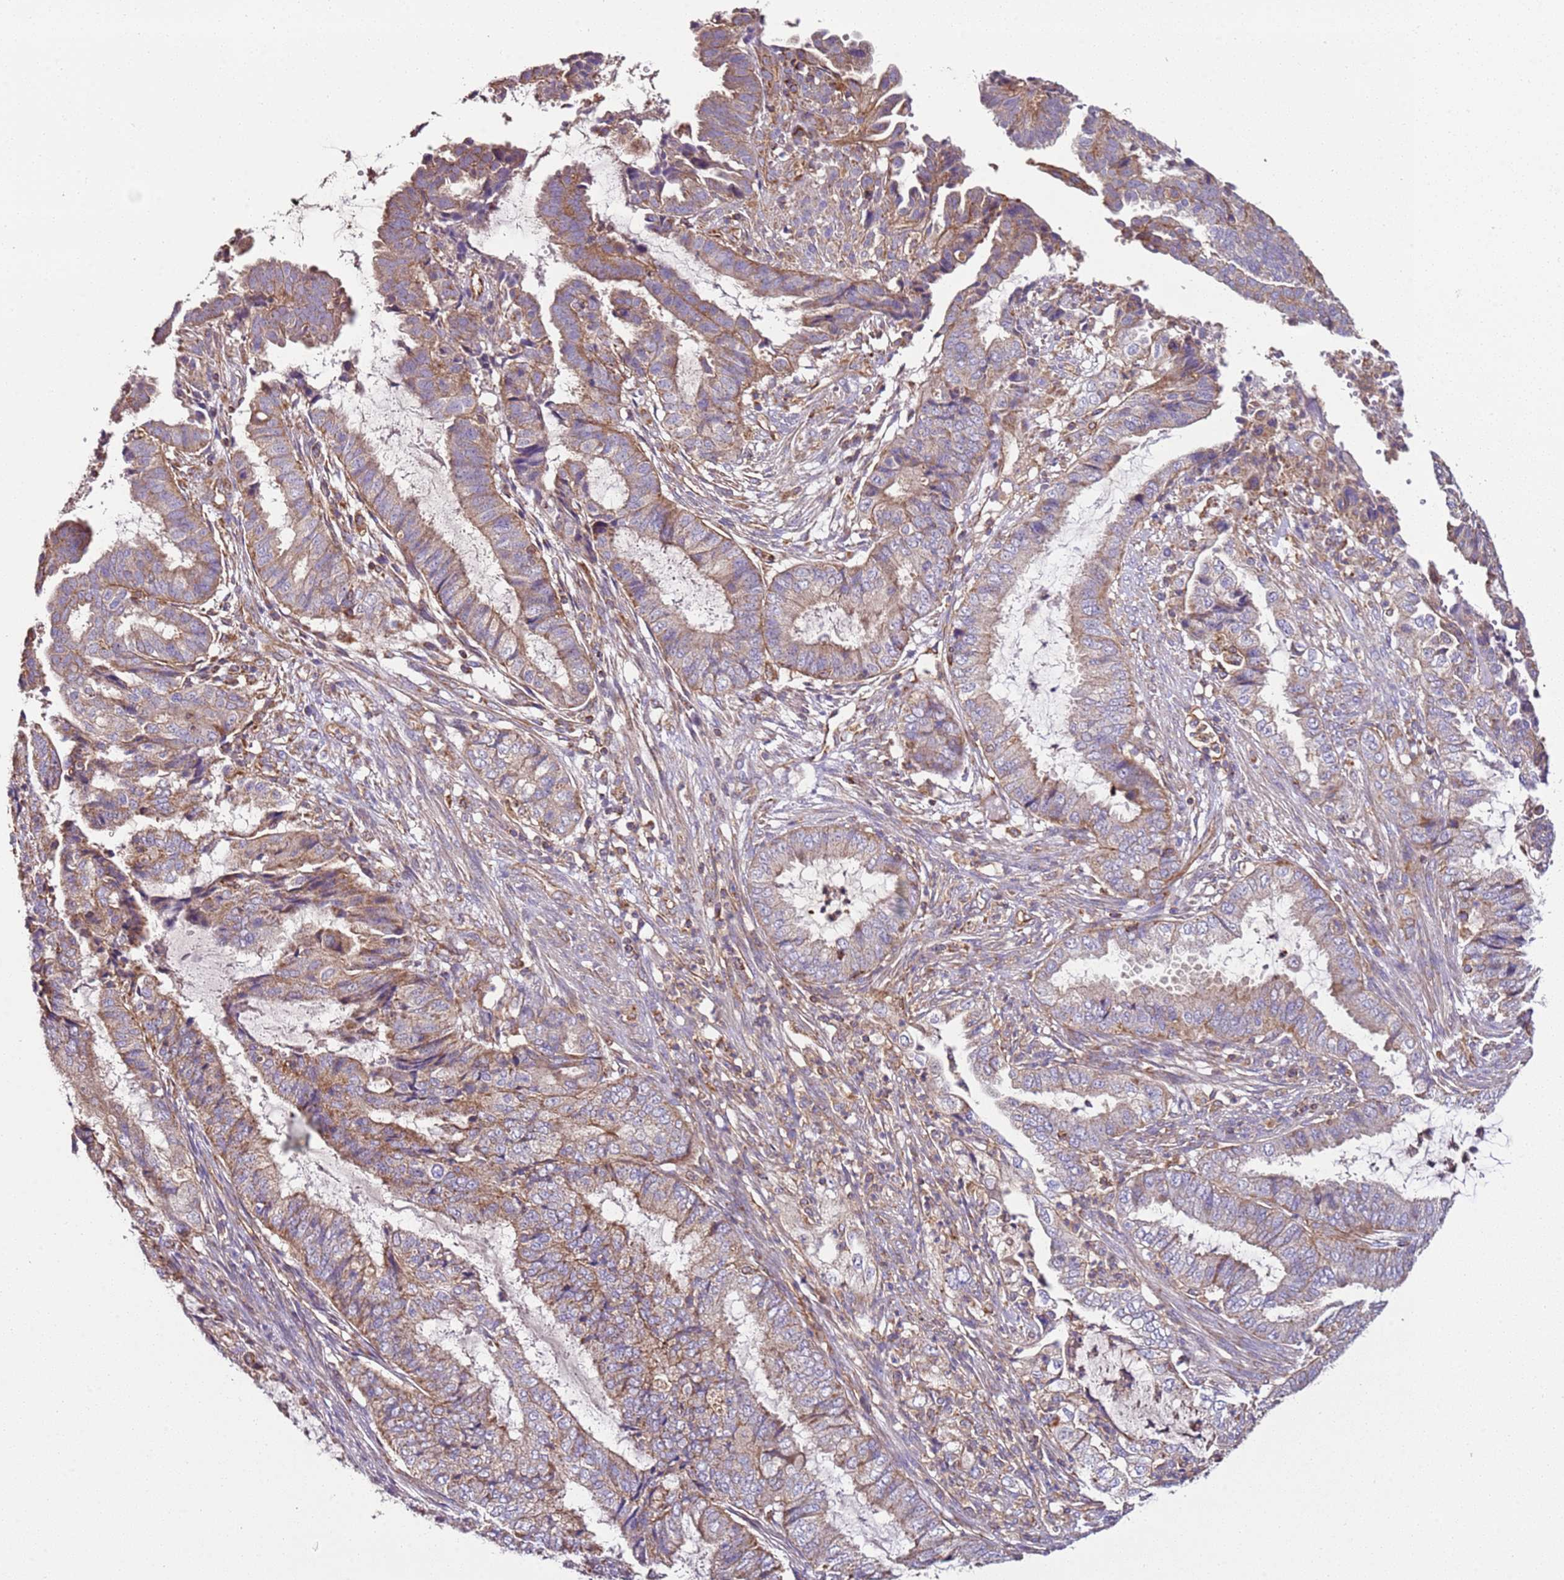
{"staining": {"intensity": "weak", "quantity": ">75%", "location": "cytoplasmic/membranous"}, "tissue": "endometrial cancer", "cell_type": "Tumor cells", "image_type": "cancer", "snomed": [{"axis": "morphology", "description": "Adenocarcinoma, NOS"}, {"axis": "topography", "description": "Endometrium"}], "caption": "Immunohistochemistry (IHC) micrograph of neoplastic tissue: endometrial cancer stained using immunohistochemistry (IHC) reveals low levels of weak protein expression localized specifically in the cytoplasmic/membranous of tumor cells, appearing as a cytoplasmic/membranous brown color.", "gene": "RMND5A", "patient": {"sex": "female", "age": 51}}